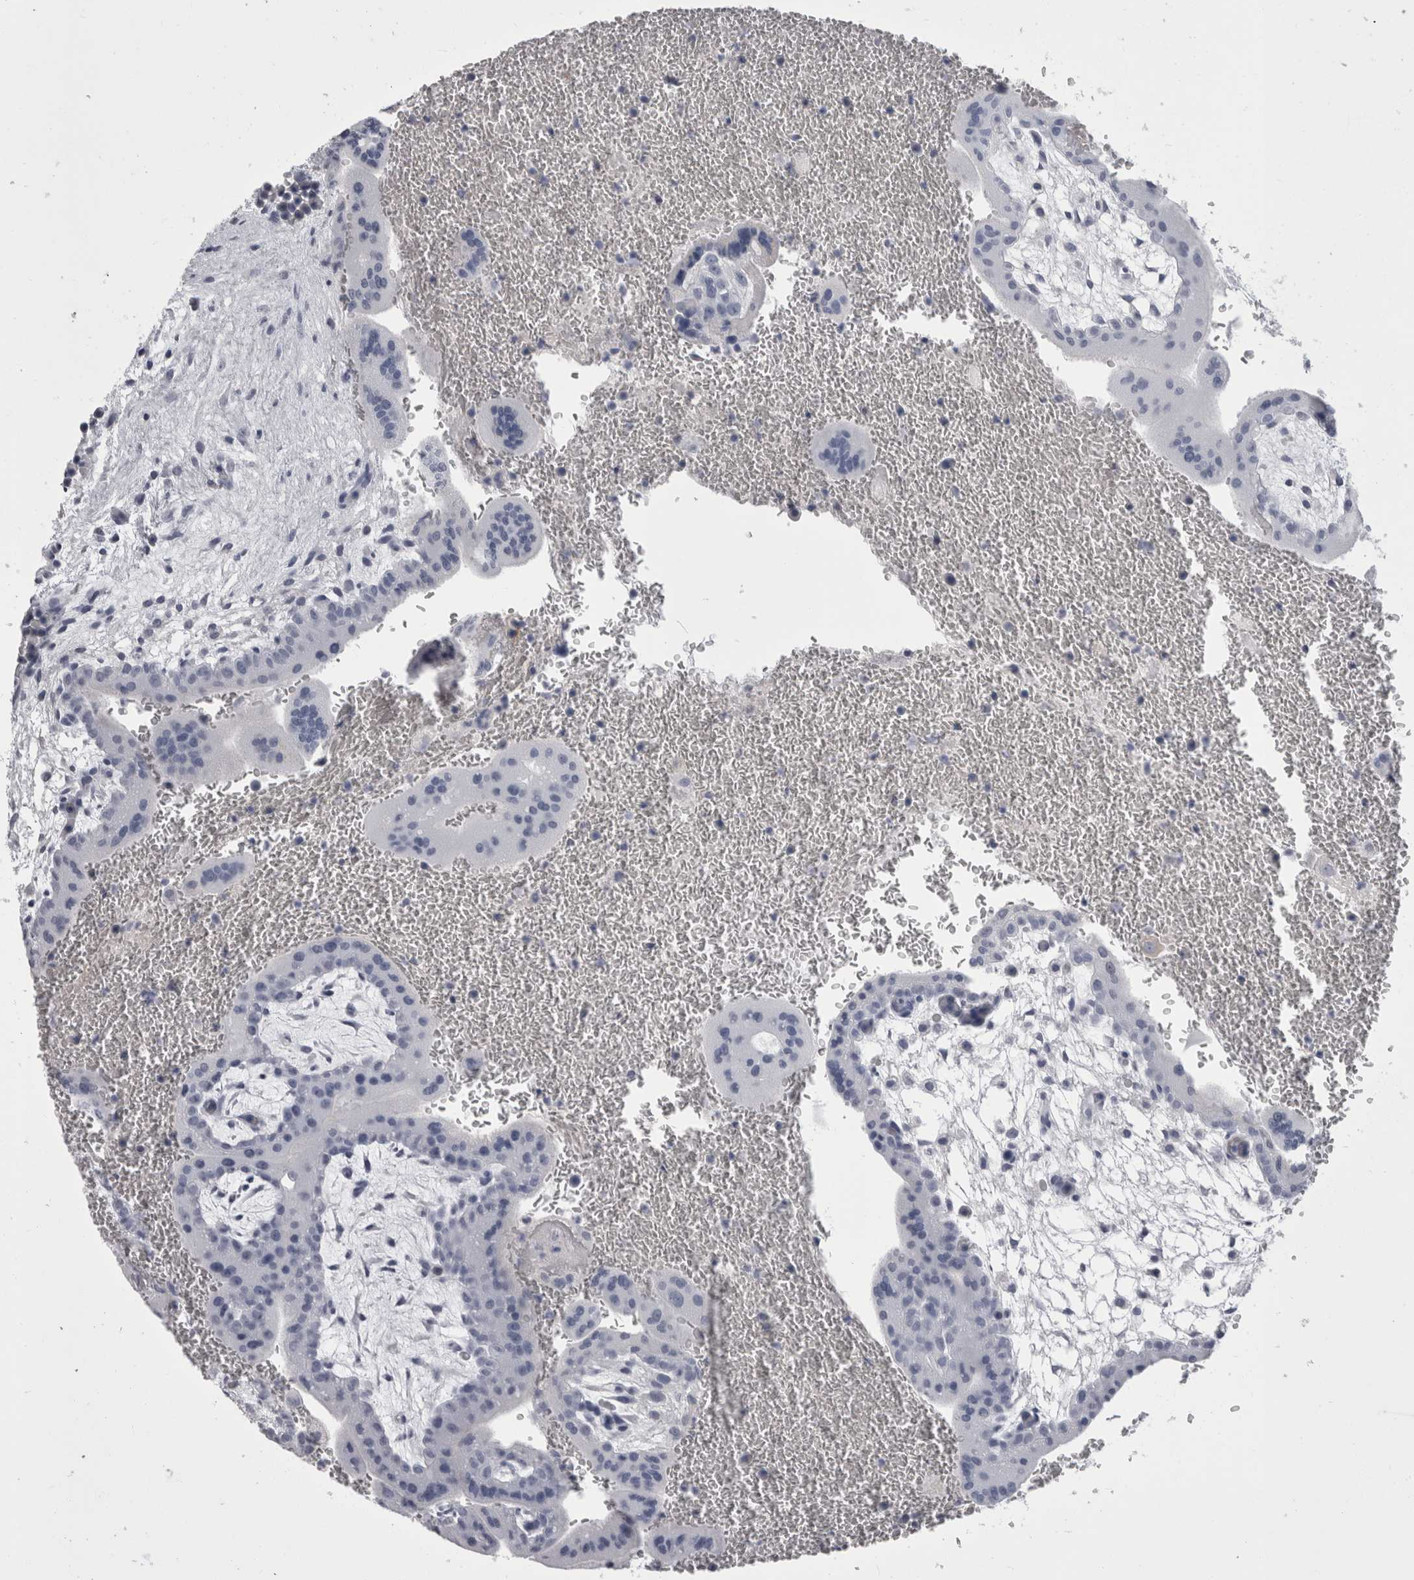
{"staining": {"intensity": "negative", "quantity": "none", "location": "none"}, "tissue": "placenta", "cell_type": "Decidual cells", "image_type": "normal", "snomed": [{"axis": "morphology", "description": "Normal tissue, NOS"}, {"axis": "topography", "description": "Placenta"}], "caption": "Immunohistochemical staining of unremarkable human placenta exhibits no significant staining in decidual cells.", "gene": "AFMID", "patient": {"sex": "female", "age": 35}}